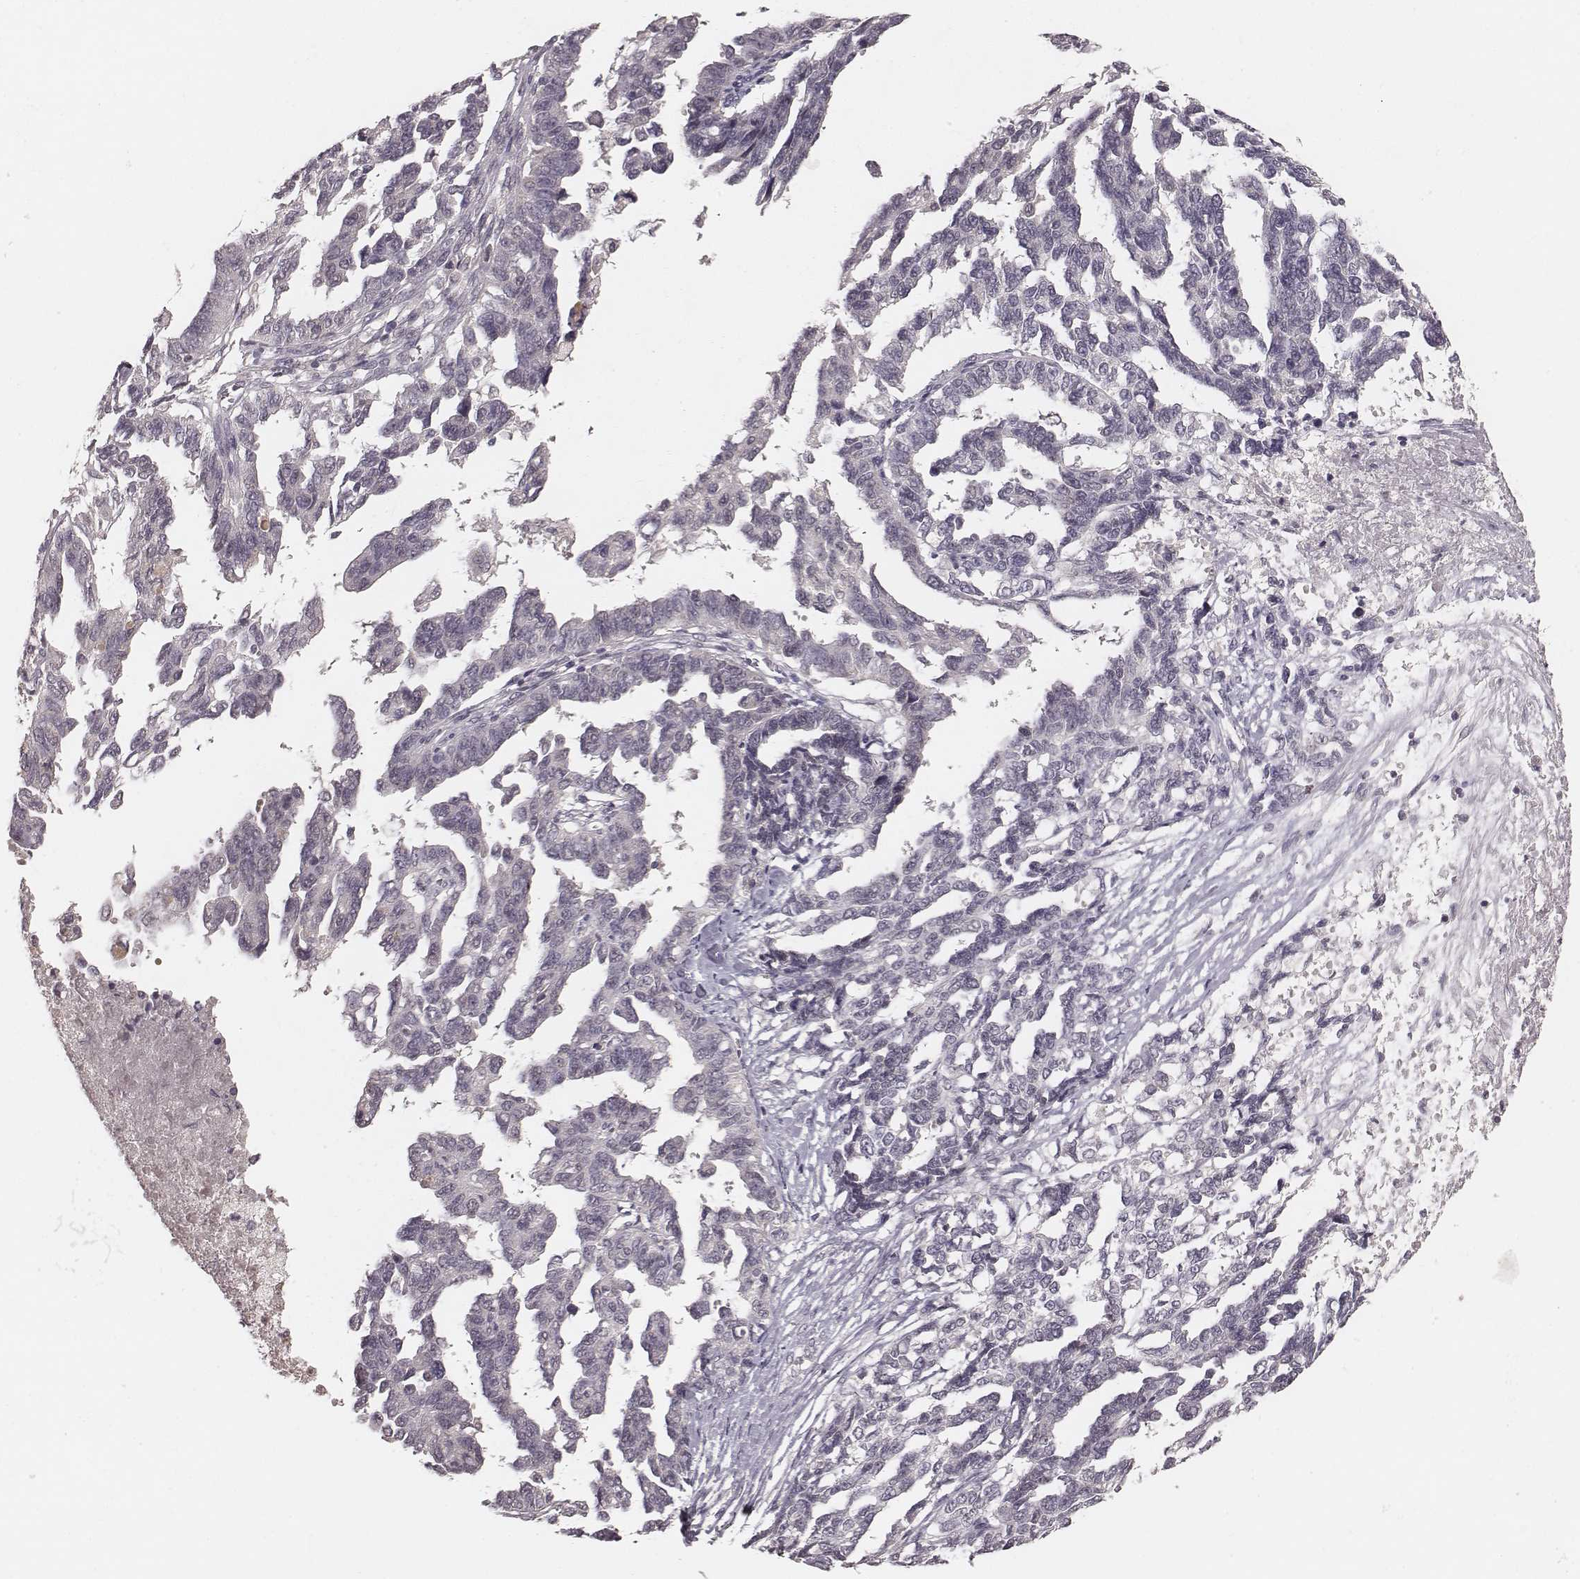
{"staining": {"intensity": "negative", "quantity": "none", "location": "none"}, "tissue": "ovarian cancer", "cell_type": "Tumor cells", "image_type": "cancer", "snomed": [{"axis": "morphology", "description": "Cystadenocarcinoma, serous, NOS"}, {"axis": "topography", "description": "Ovary"}], "caption": "A photomicrograph of human serous cystadenocarcinoma (ovarian) is negative for staining in tumor cells.", "gene": "LY6K", "patient": {"sex": "female", "age": 69}}